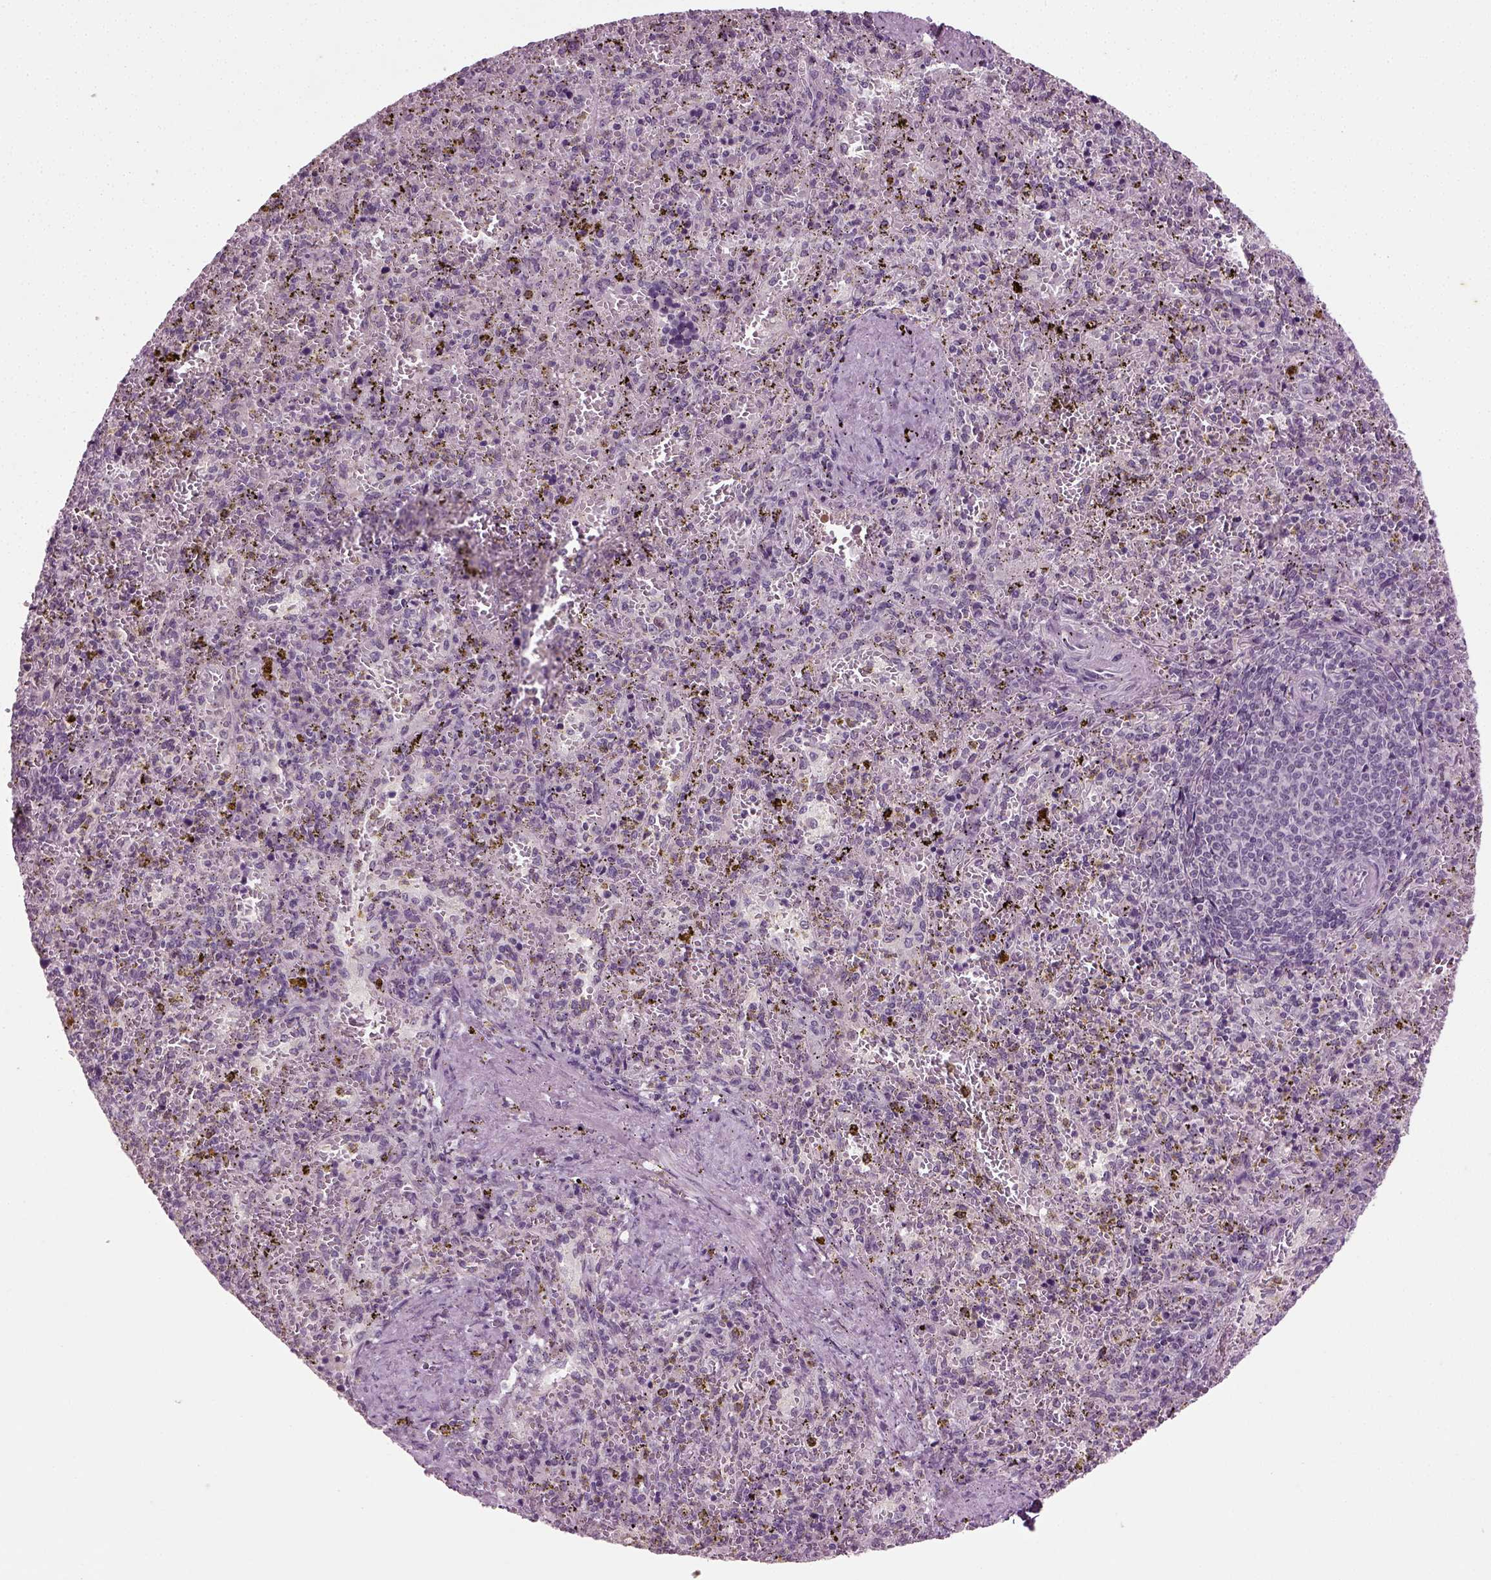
{"staining": {"intensity": "negative", "quantity": "none", "location": "none"}, "tissue": "spleen", "cell_type": "Cells in red pulp", "image_type": "normal", "snomed": [{"axis": "morphology", "description": "Normal tissue, NOS"}, {"axis": "topography", "description": "Spleen"}], "caption": "Image shows no significant protein positivity in cells in red pulp of normal spleen.", "gene": "SYNGAP1", "patient": {"sex": "female", "age": 50}}